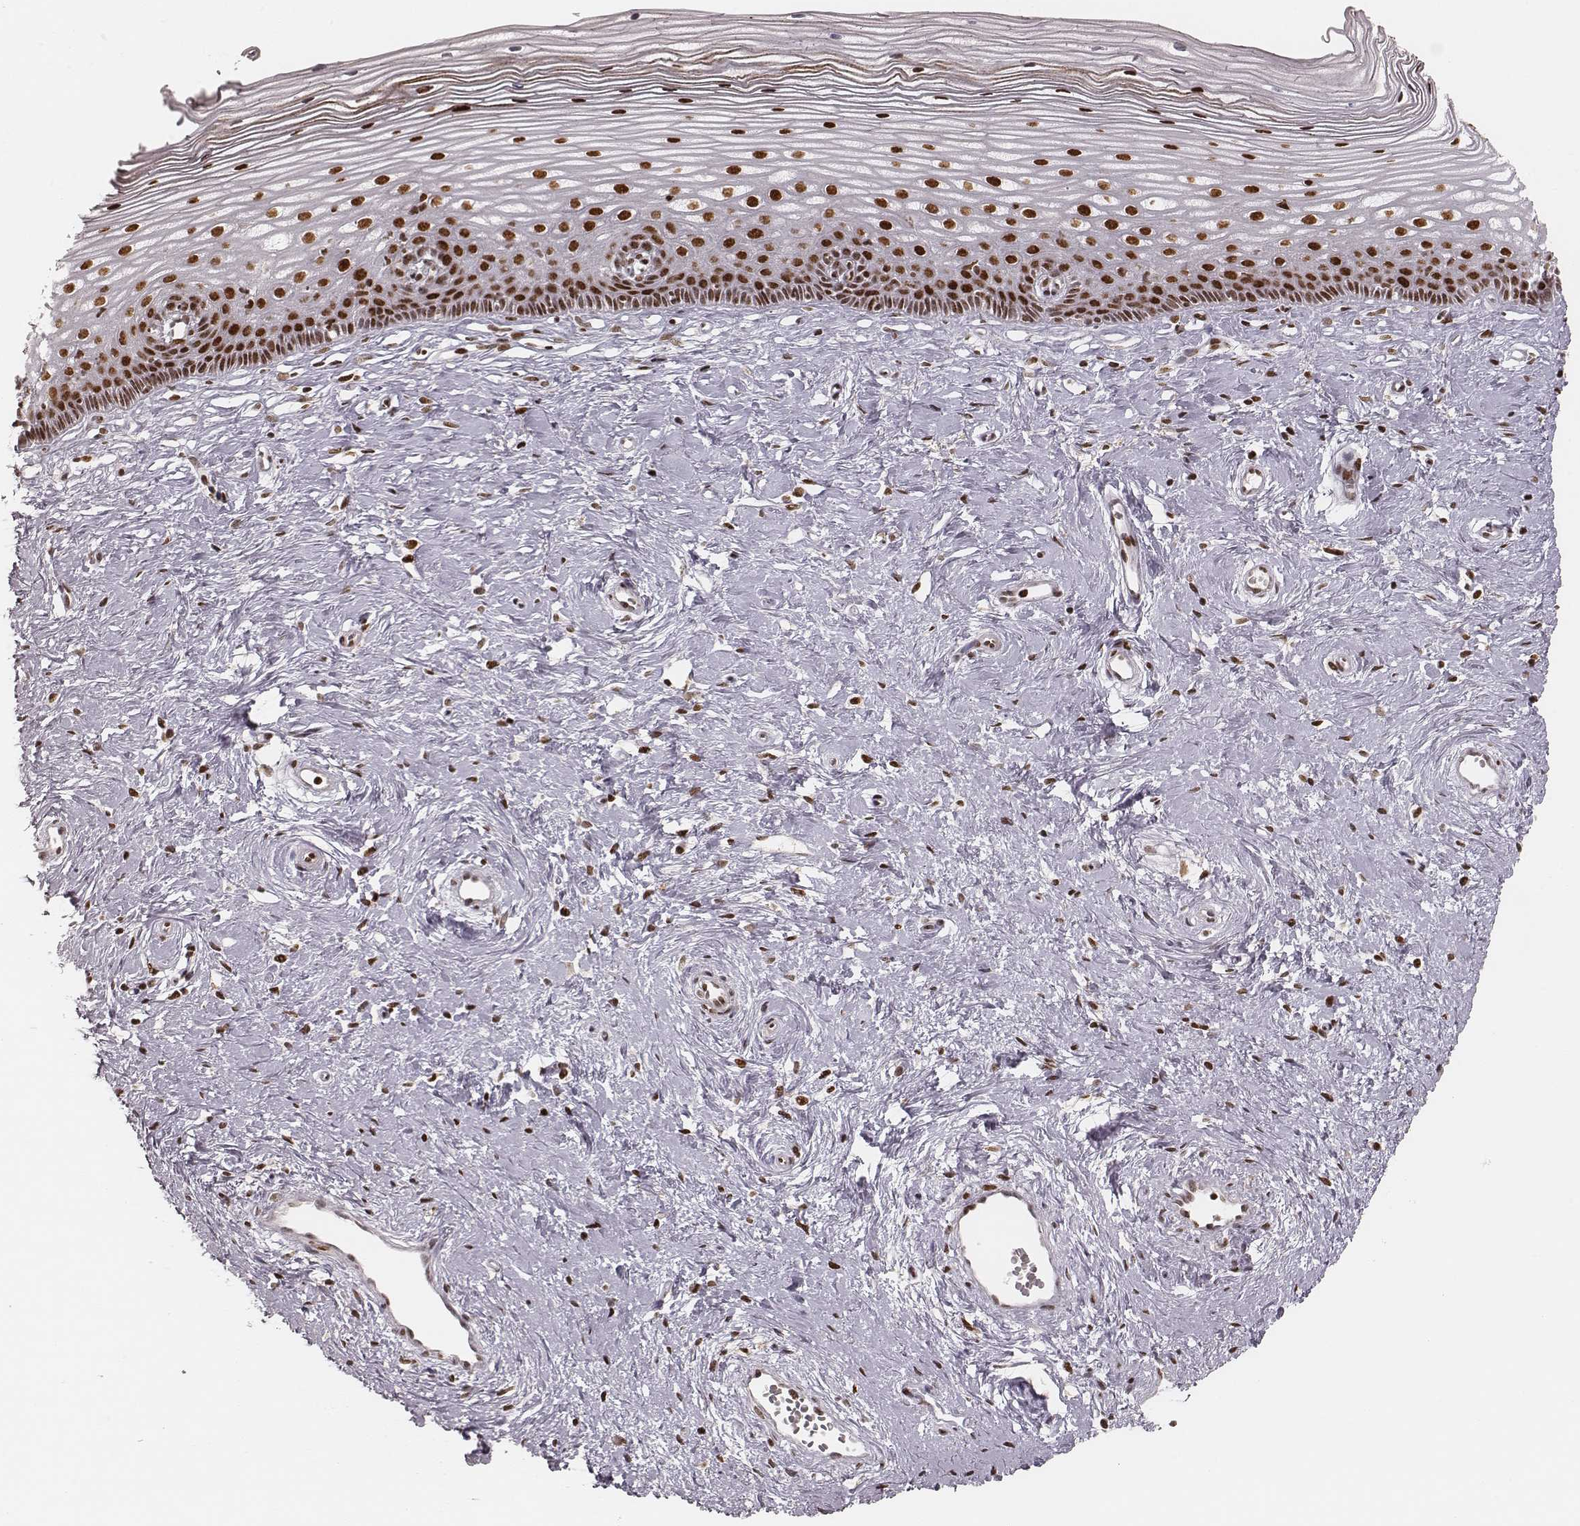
{"staining": {"intensity": "moderate", "quantity": ">75%", "location": "nuclear"}, "tissue": "cervix", "cell_type": "Glandular cells", "image_type": "normal", "snomed": [{"axis": "morphology", "description": "Normal tissue, NOS"}, {"axis": "topography", "description": "Cervix"}], "caption": "Brown immunohistochemical staining in normal cervix demonstrates moderate nuclear staining in about >75% of glandular cells. The staining was performed using DAB (3,3'-diaminobenzidine), with brown indicating positive protein expression. Nuclei are stained blue with hematoxylin.", "gene": "HNRNPC", "patient": {"sex": "female", "age": 40}}